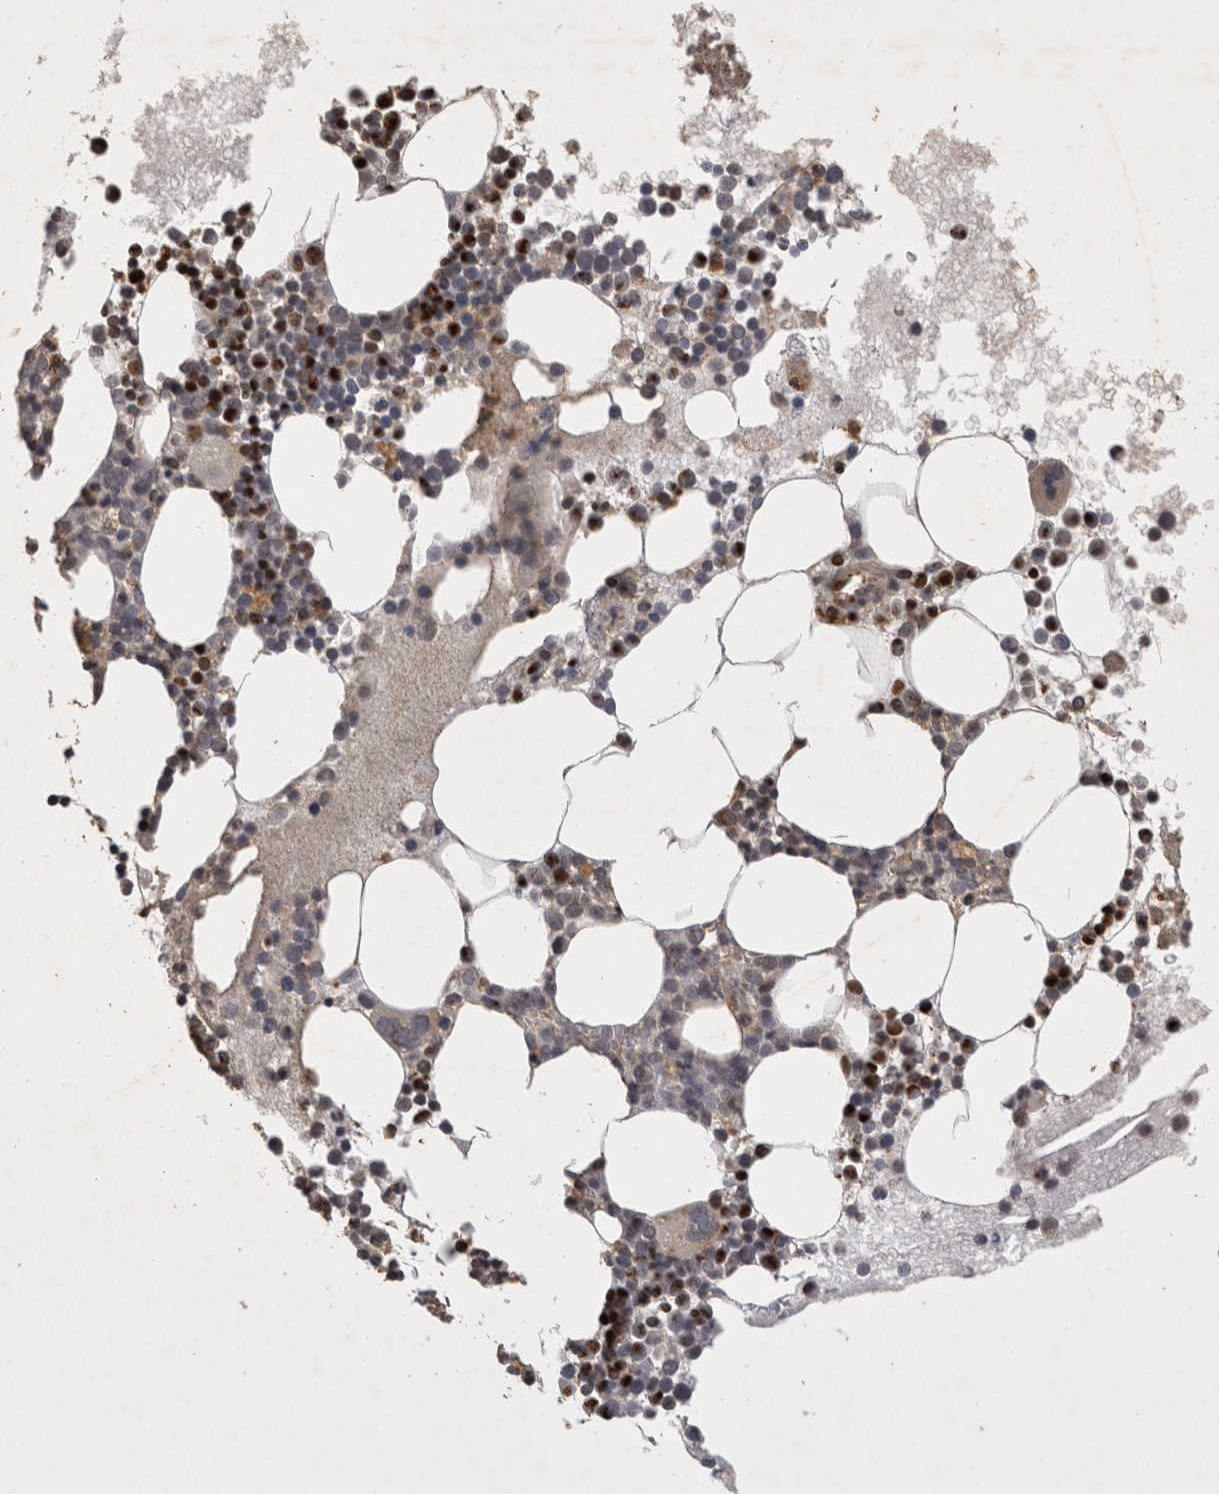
{"staining": {"intensity": "moderate", "quantity": "25%-75%", "location": "cytoplasmic/membranous,nuclear"}, "tissue": "bone marrow", "cell_type": "Hematopoietic cells", "image_type": "normal", "snomed": [{"axis": "morphology", "description": "Normal tissue, NOS"}, {"axis": "morphology", "description": "Inflammation, NOS"}, {"axis": "topography", "description": "Bone marrow"}], "caption": "Immunohistochemistry staining of unremarkable bone marrow, which exhibits medium levels of moderate cytoplasmic/membranous,nuclear expression in about 25%-75% of hematopoietic cells indicating moderate cytoplasmic/membranous,nuclear protein expression. The staining was performed using DAB (3,3'-diaminobenzidine) (brown) for protein detection and nuclei were counterstained in hematoxylin (blue).", "gene": "HRK", "patient": {"sex": "female", "age": 45}}